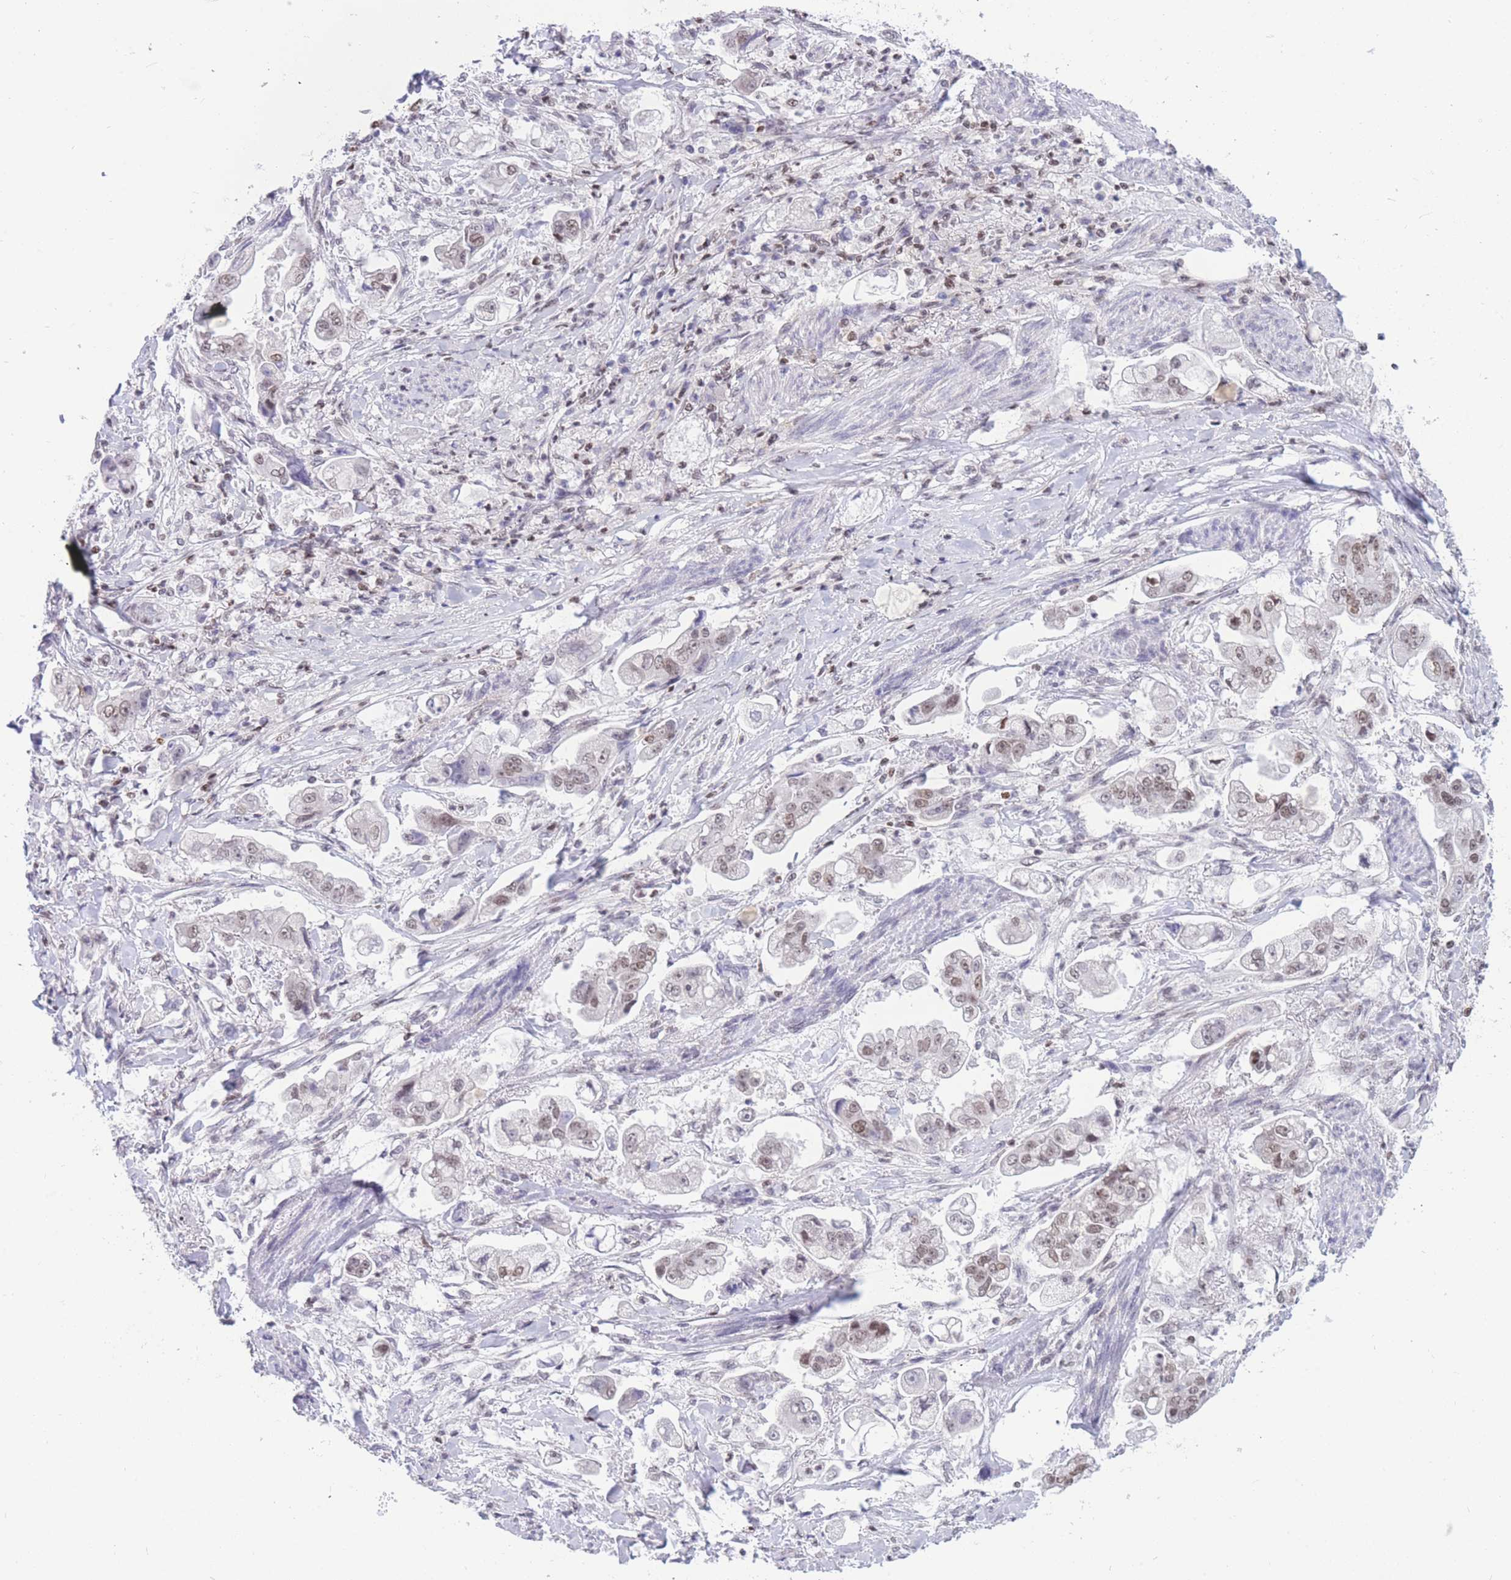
{"staining": {"intensity": "weak", "quantity": "25%-75%", "location": "nuclear"}, "tissue": "stomach cancer", "cell_type": "Tumor cells", "image_type": "cancer", "snomed": [{"axis": "morphology", "description": "Adenocarcinoma, NOS"}, {"axis": "topography", "description": "Stomach"}], "caption": "Immunohistochemical staining of adenocarcinoma (stomach) exhibits weak nuclear protein expression in about 25%-75% of tumor cells.", "gene": "HMGN1", "patient": {"sex": "male", "age": 62}}